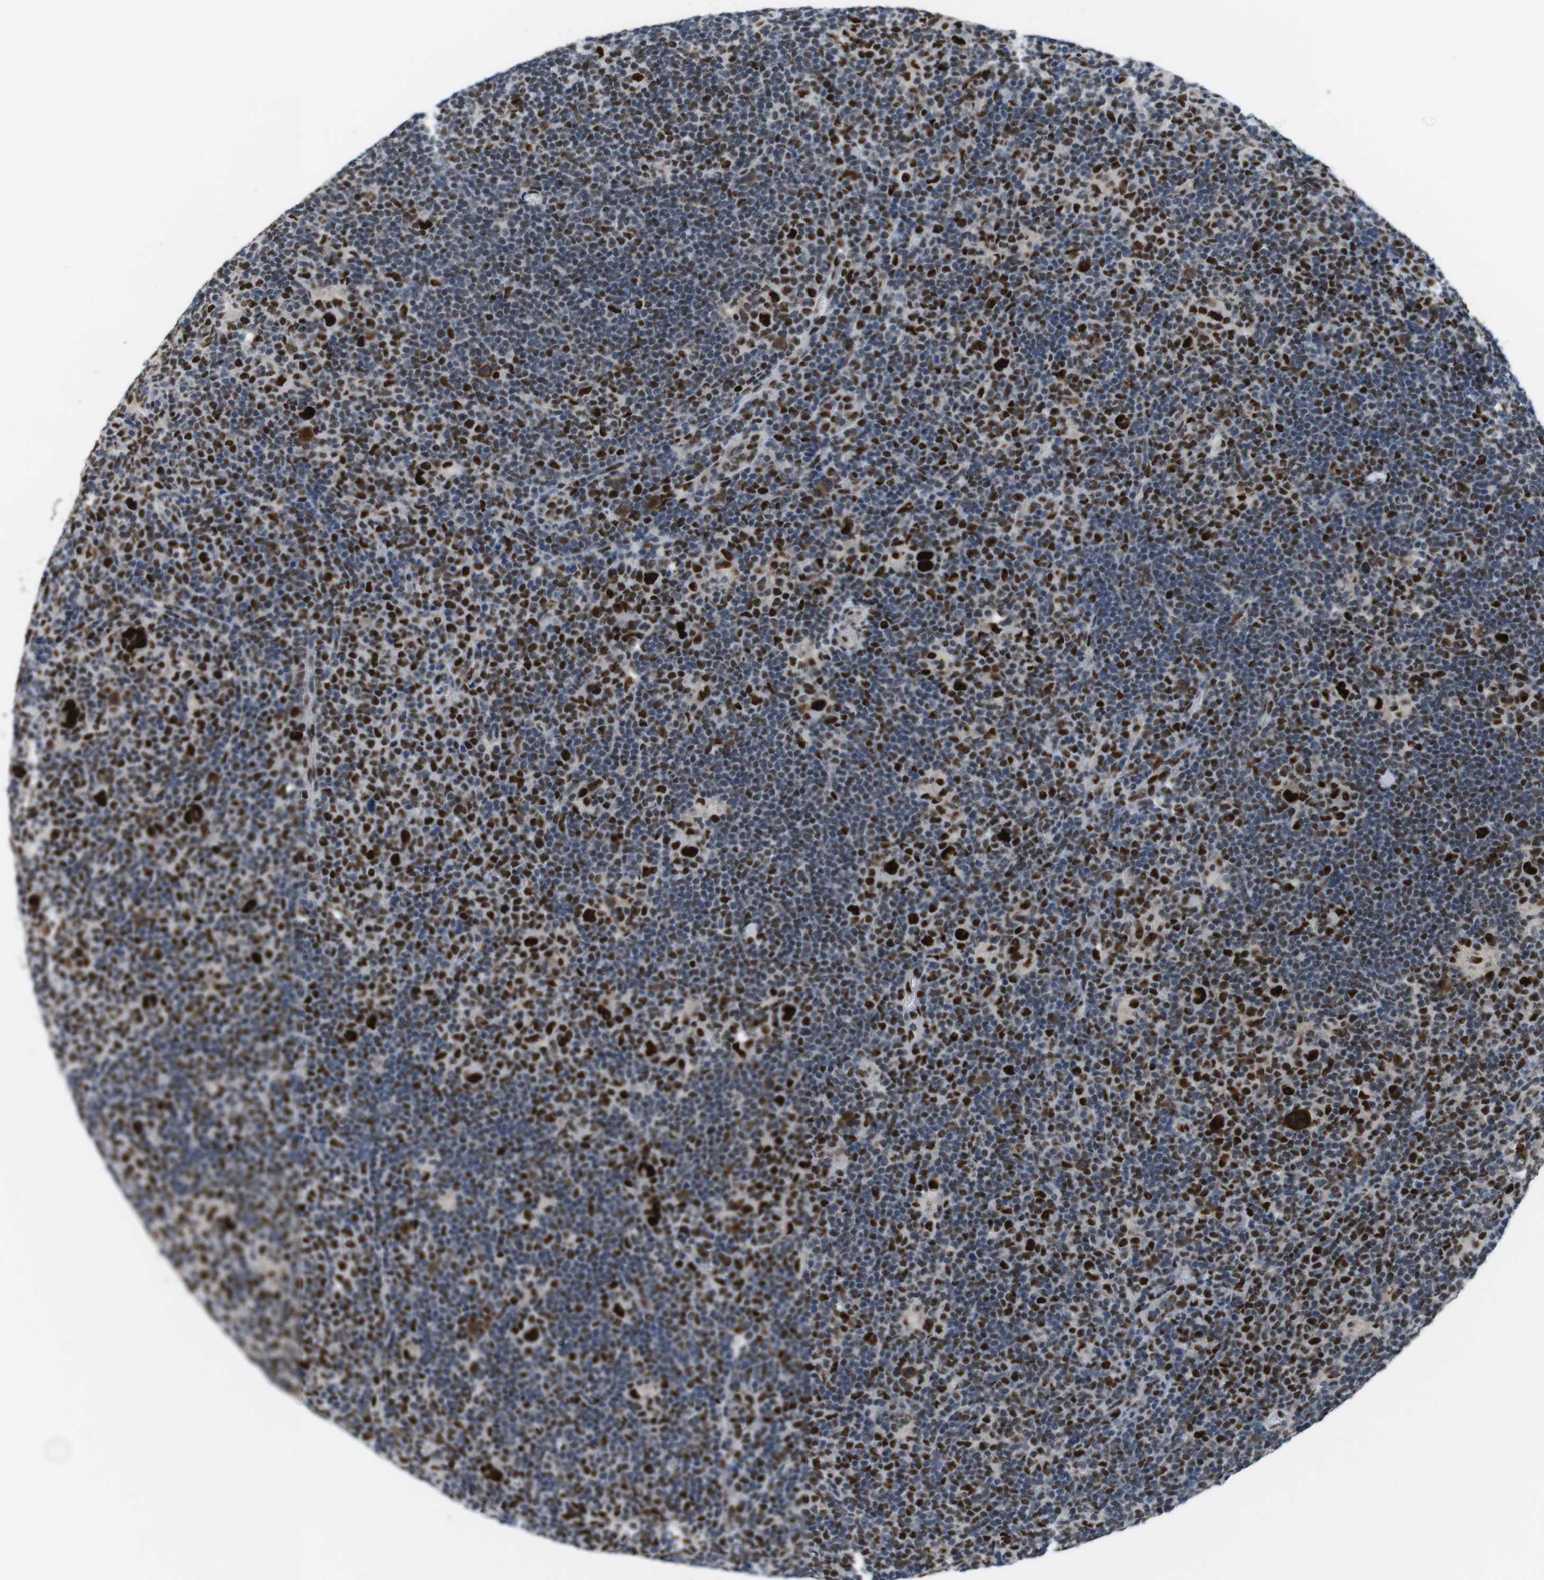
{"staining": {"intensity": "strong", "quantity": ">75%", "location": "nuclear"}, "tissue": "lymphoma", "cell_type": "Tumor cells", "image_type": "cancer", "snomed": [{"axis": "morphology", "description": "Hodgkin's disease, NOS"}, {"axis": "topography", "description": "Lymph node"}], "caption": "The image exhibits a brown stain indicating the presence of a protein in the nuclear of tumor cells in lymphoma.", "gene": "PSME3", "patient": {"sex": "female", "age": 57}}